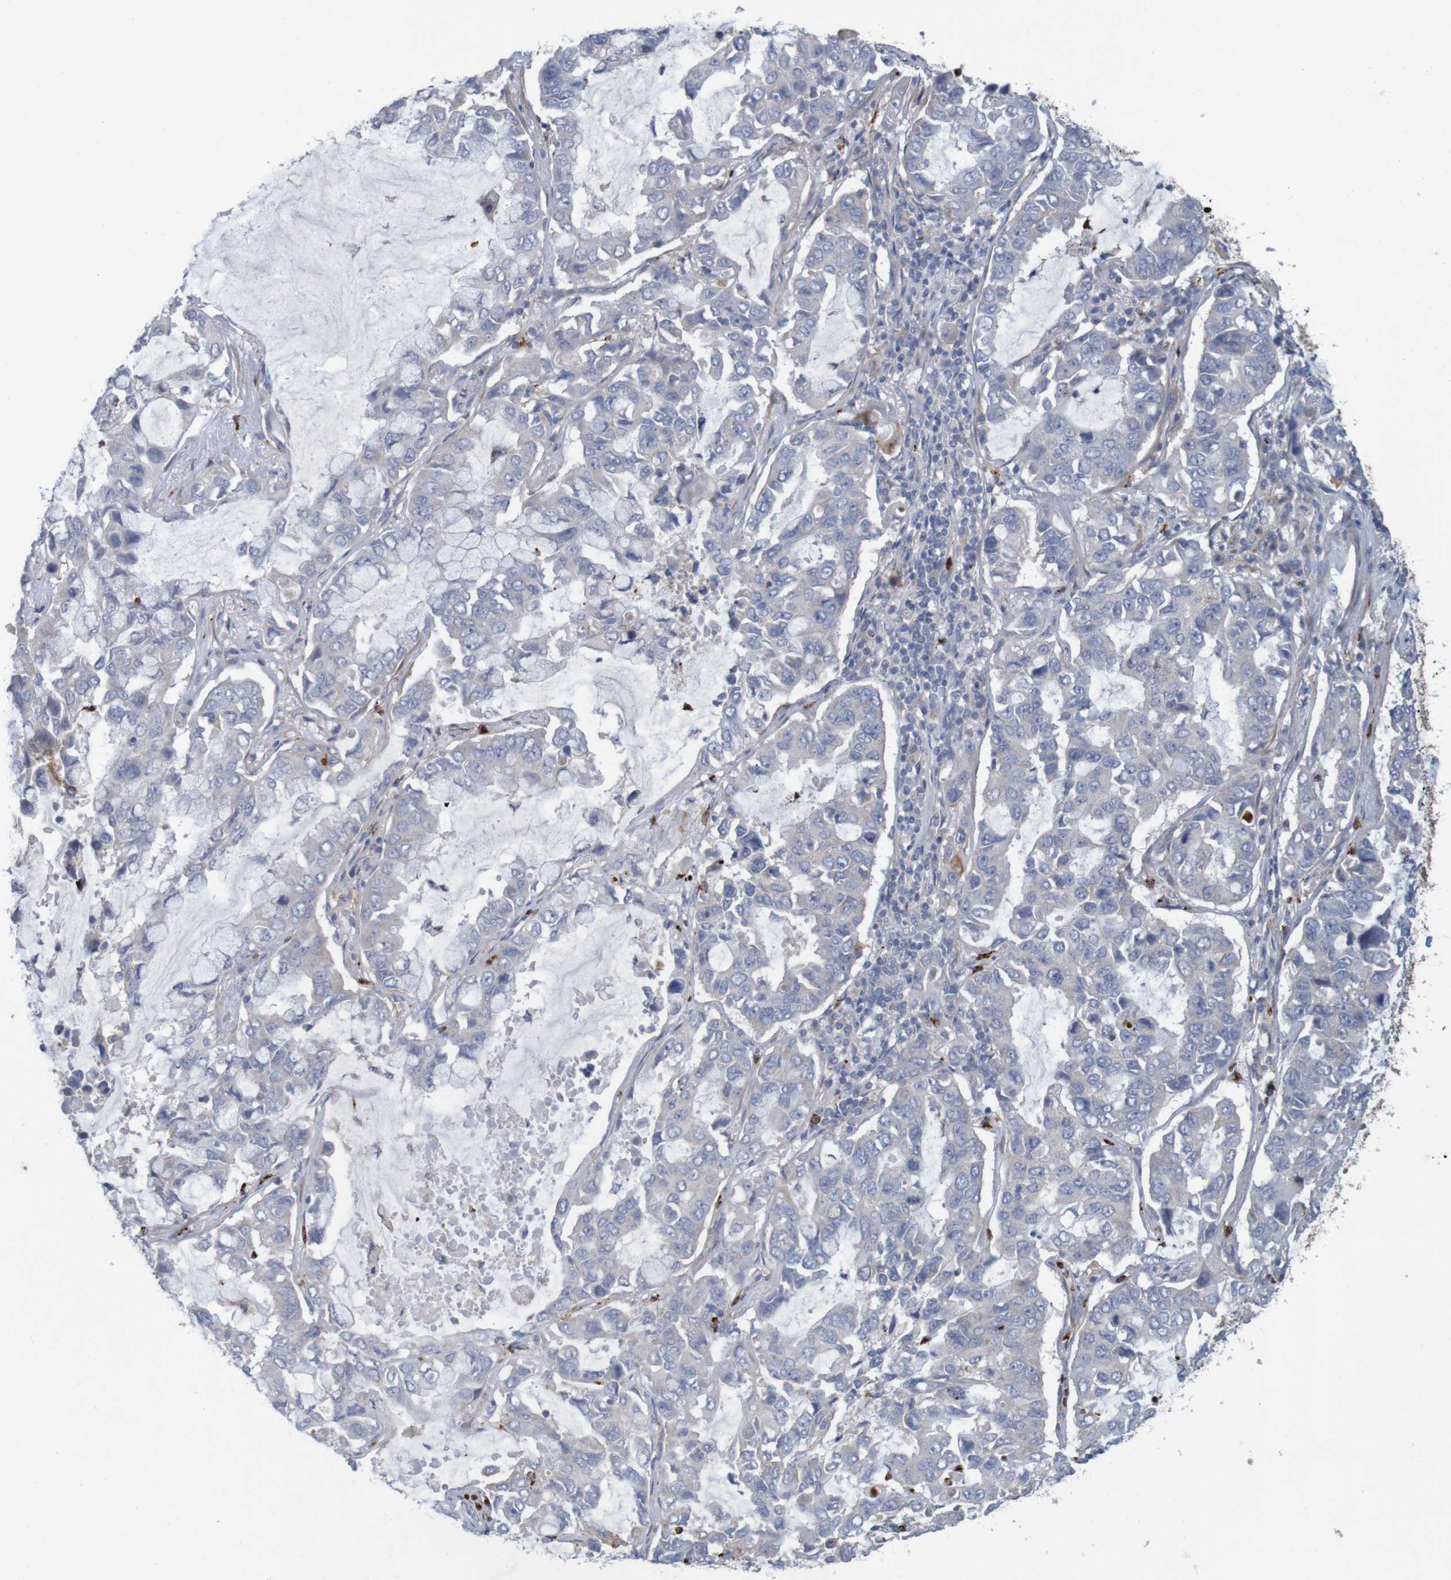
{"staining": {"intensity": "negative", "quantity": "none", "location": "none"}, "tissue": "lung cancer", "cell_type": "Tumor cells", "image_type": "cancer", "snomed": [{"axis": "morphology", "description": "Adenocarcinoma, NOS"}, {"axis": "topography", "description": "Lung"}], "caption": "Lung cancer (adenocarcinoma) stained for a protein using immunohistochemistry reveals no expression tumor cells.", "gene": "KRT23", "patient": {"sex": "male", "age": 64}}